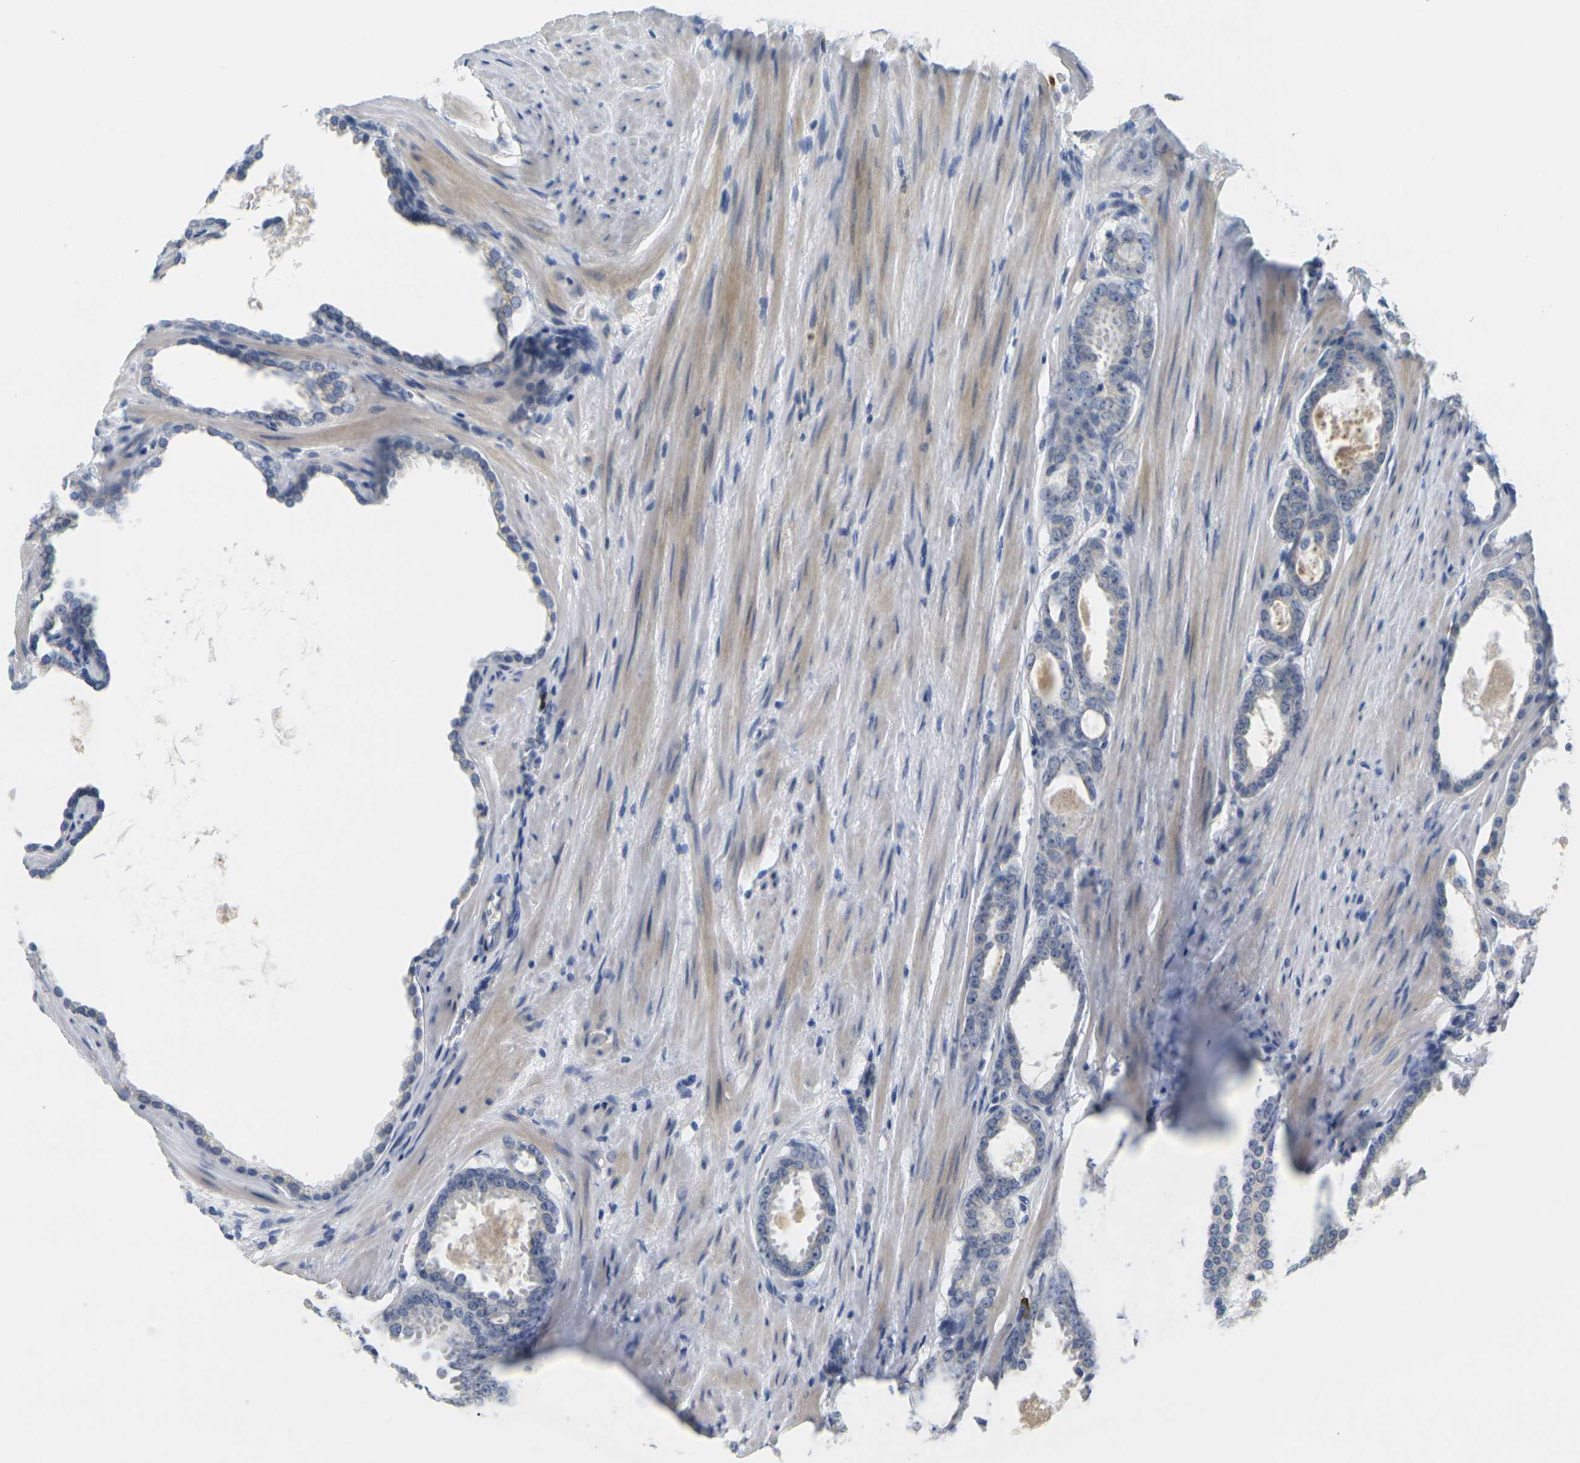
{"staining": {"intensity": "negative", "quantity": "none", "location": "none"}, "tissue": "prostate cancer", "cell_type": "Tumor cells", "image_type": "cancer", "snomed": [{"axis": "morphology", "description": "Adenocarcinoma, Low grade"}, {"axis": "topography", "description": "Prostate"}], "caption": "This is an immunohistochemistry histopathology image of prostate cancer (adenocarcinoma (low-grade)). There is no expression in tumor cells.", "gene": "GPR15", "patient": {"sex": "male", "age": 57}}